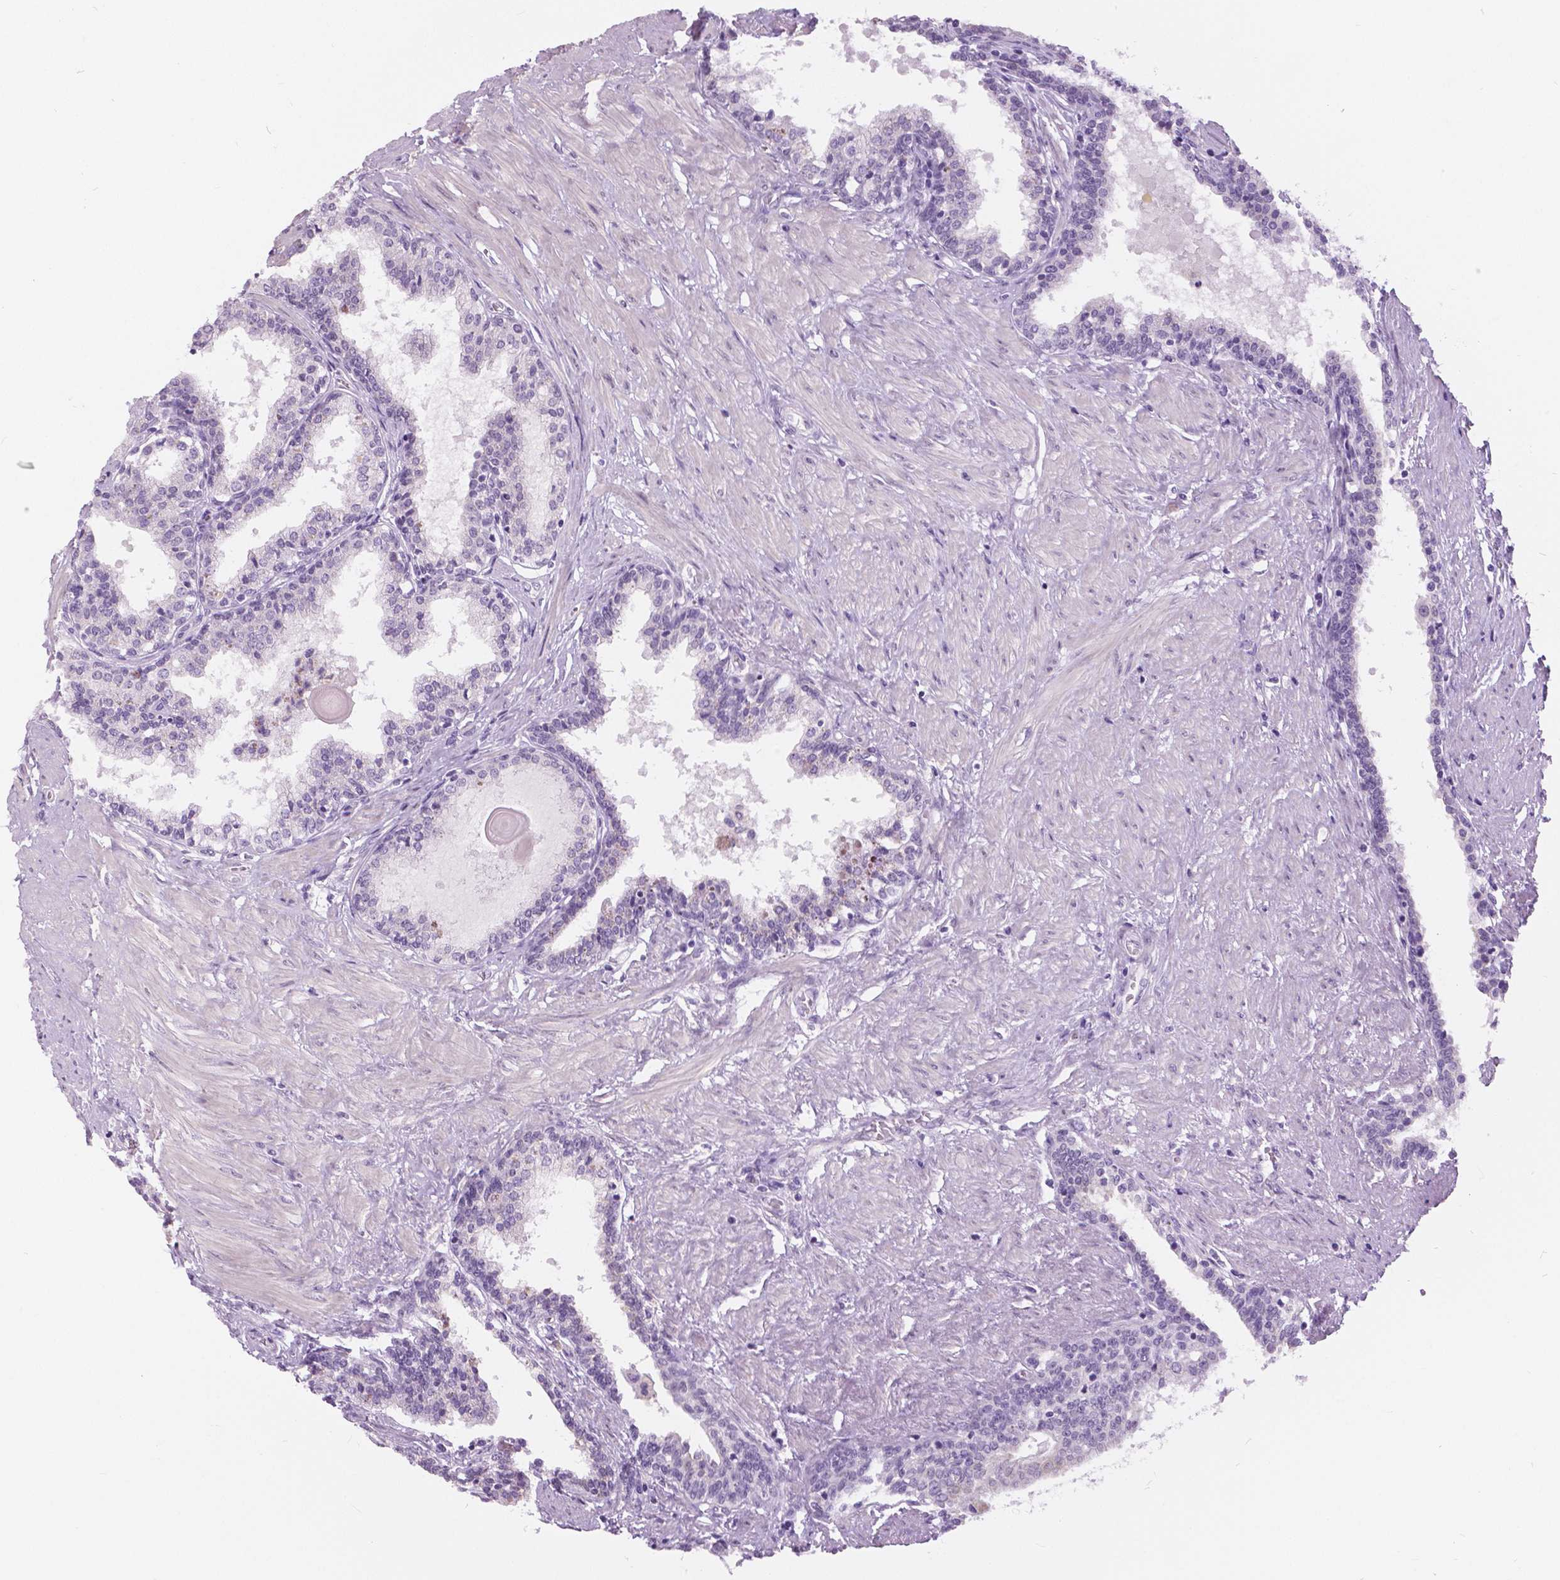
{"staining": {"intensity": "negative", "quantity": "none", "location": "none"}, "tissue": "prostate", "cell_type": "Glandular cells", "image_type": "normal", "snomed": [{"axis": "morphology", "description": "Normal tissue, NOS"}, {"axis": "topography", "description": "Prostate"}], "caption": "Glandular cells are negative for protein expression in unremarkable human prostate. (DAB immunohistochemistry (IHC) visualized using brightfield microscopy, high magnification).", "gene": "MYOM1", "patient": {"sex": "male", "age": 55}}